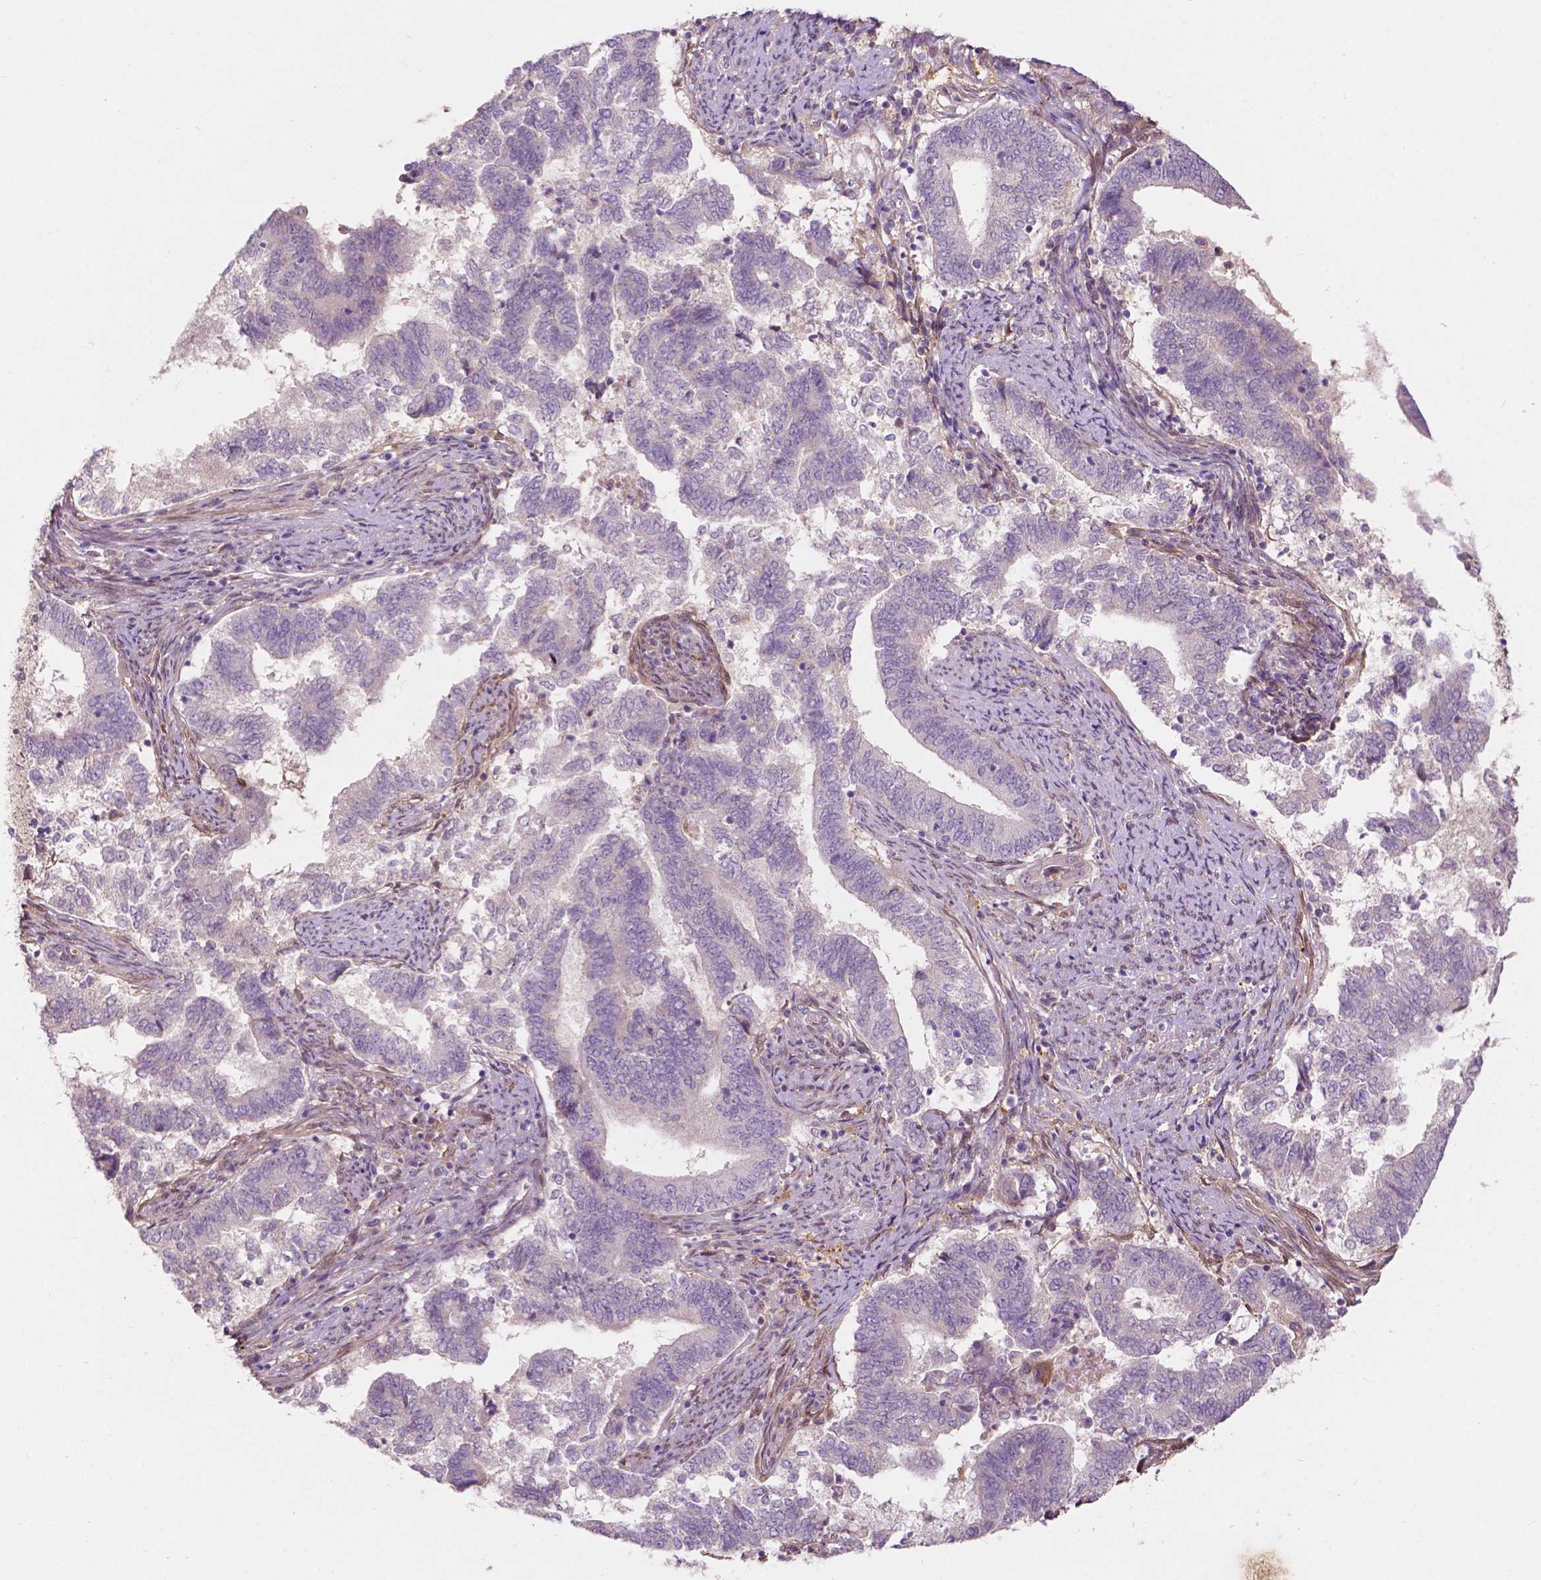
{"staining": {"intensity": "negative", "quantity": "none", "location": "none"}, "tissue": "endometrial cancer", "cell_type": "Tumor cells", "image_type": "cancer", "snomed": [{"axis": "morphology", "description": "Adenocarcinoma, NOS"}, {"axis": "topography", "description": "Endometrium"}], "caption": "This image is of endometrial cancer stained with immunohistochemistry (IHC) to label a protein in brown with the nuclei are counter-stained blue. There is no expression in tumor cells.", "gene": "GPR37", "patient": {"sex": "female", "age": 65}}